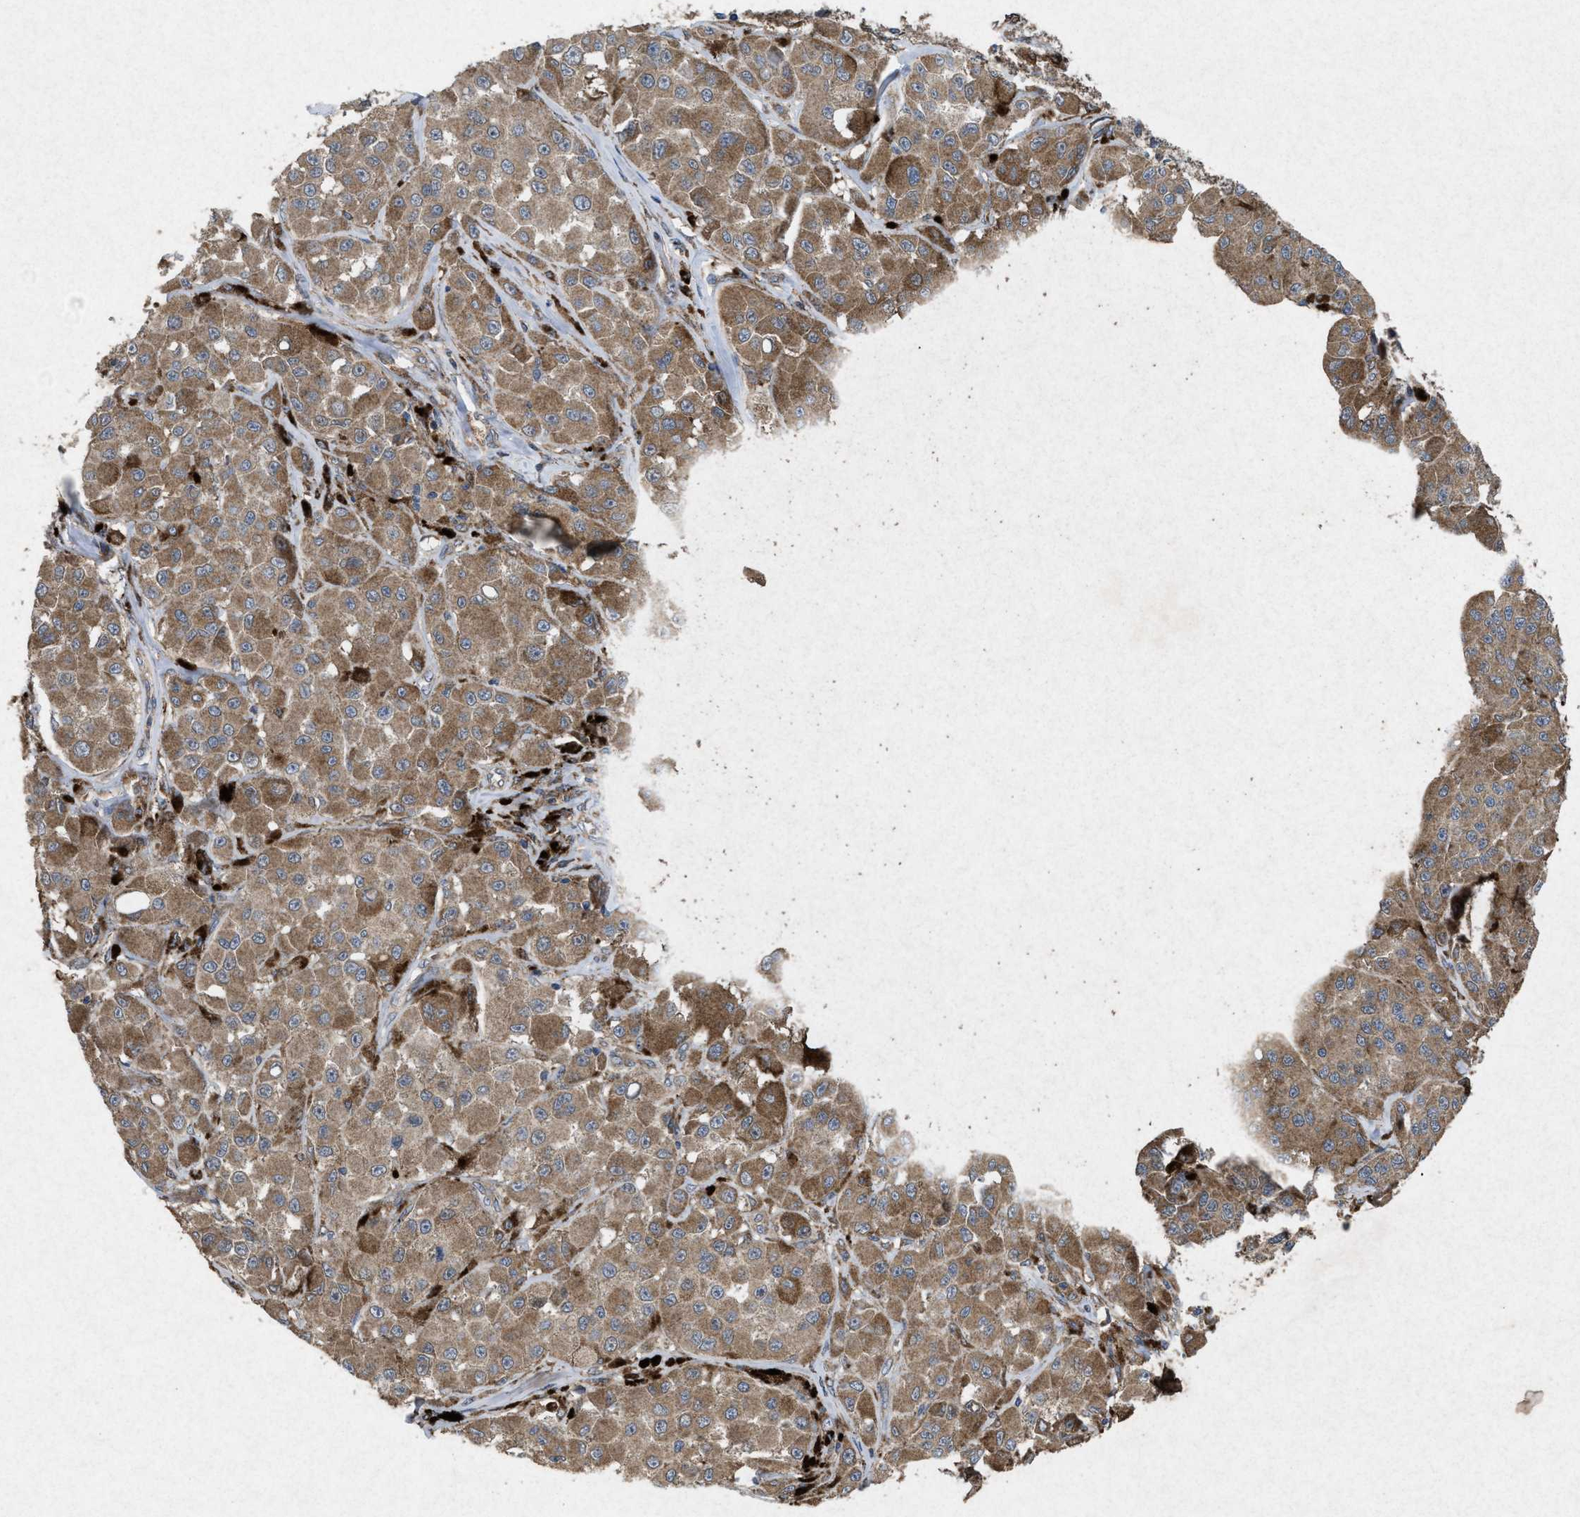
{"staining": {"intensity": "weak", "quantity": ">75%", "location": "cytoplasmic/membranous"}, "tissue": "melanoma", "cell_type": "Tumor cells", "image_type": "cancer", "snomed": [{"axis": "morphology", "description": "Malignant melanoma, NOS"}, {"axis": "topography", "description": "Skin"}], "caption": "IHC micrograph of neoplastic tissue: malignant melanoma stained using IHC demonstrates low levels of weak protein expression localized specifically in the cytoplasmic/membranous of tumor cells, appearing as a cytoplasmic/membranous brown color.", "gene": "MSI2", "patient": {"sex": "male", "age": 84}}